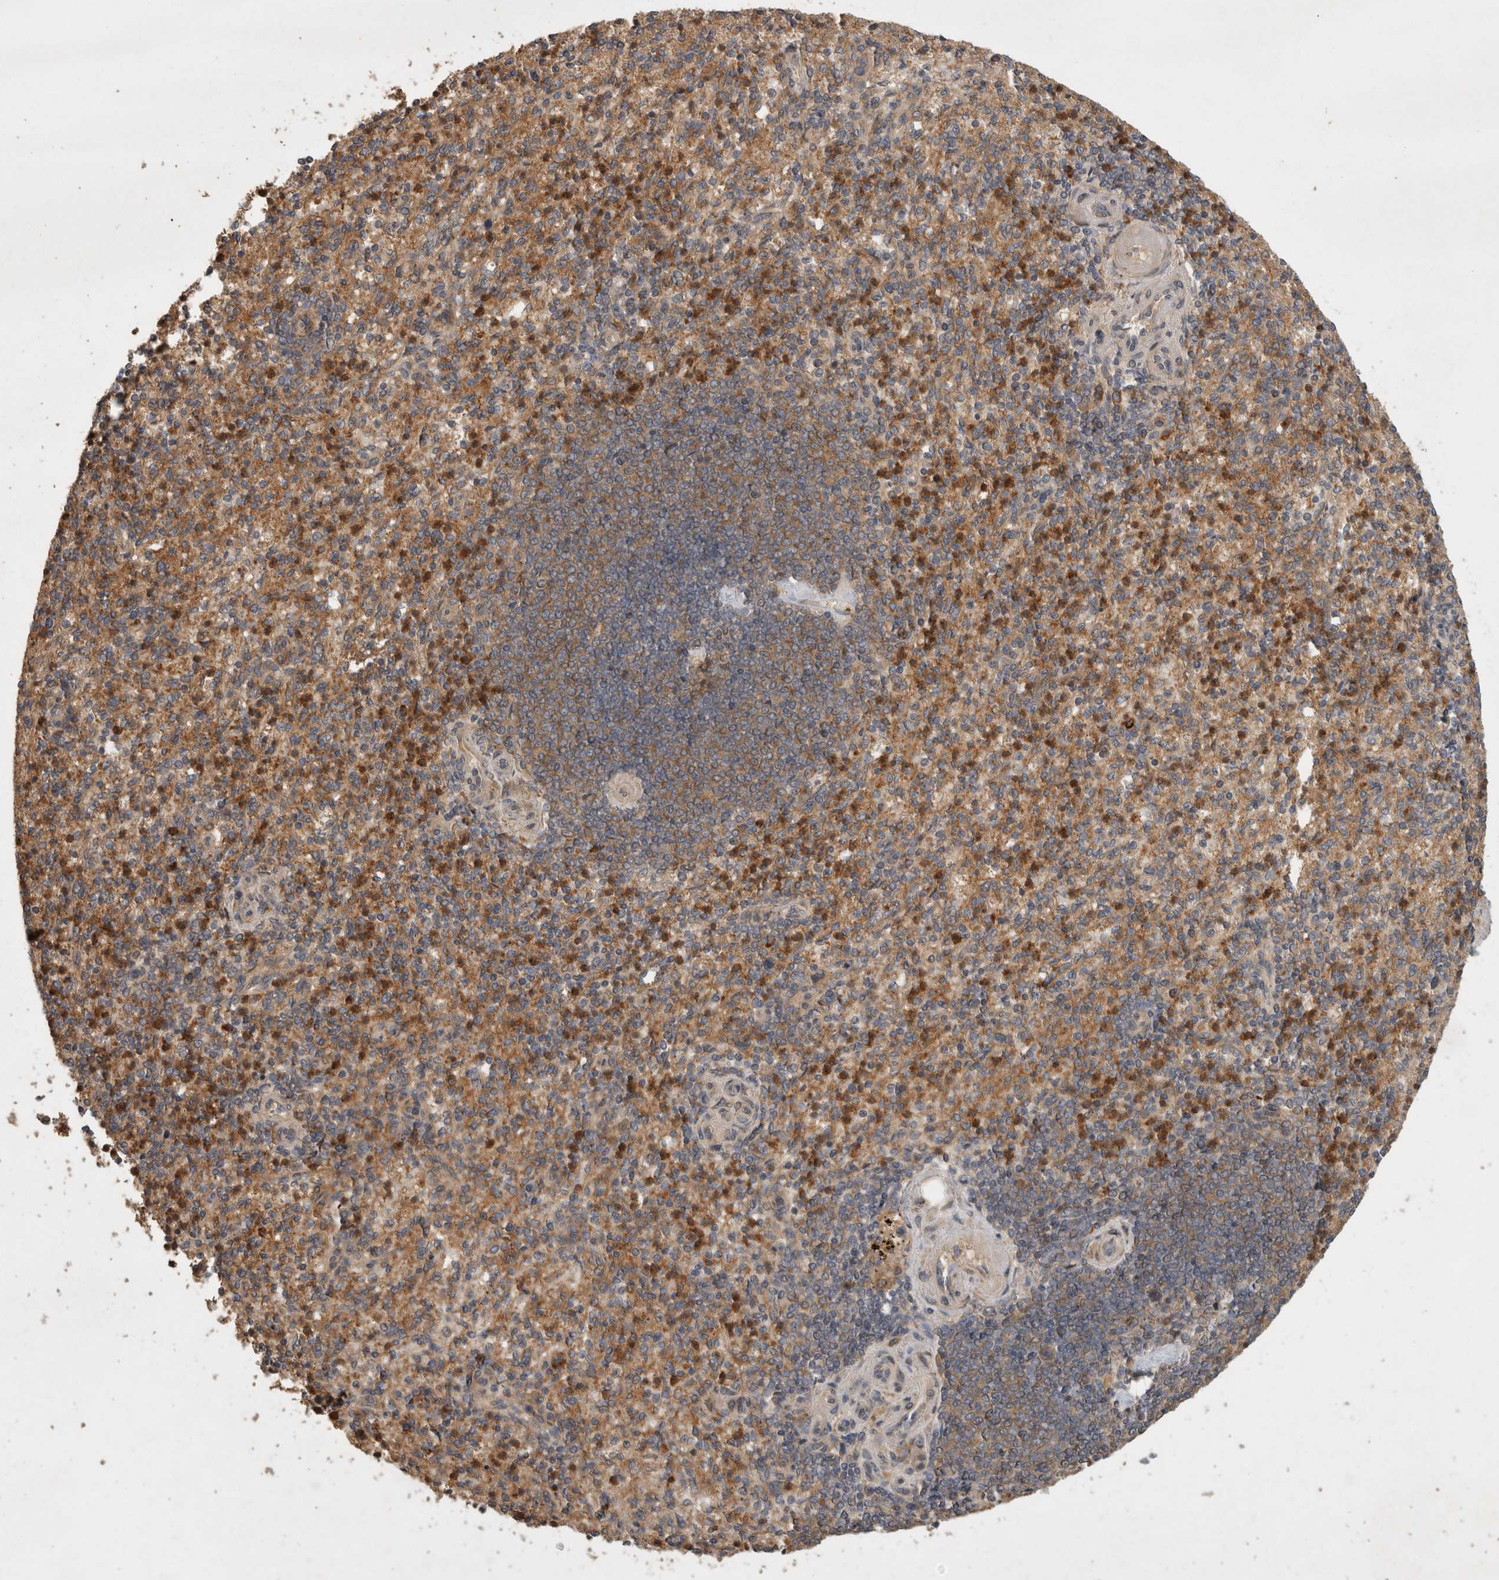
{"staining": {"intensity": "moderate", "quantity": ">75%", "location": "cytoplasmic/membranous"}, "tissue": "spleen", "cell_type": "Cells in red pulp", "image_type": "normal", "snomed": [{"axis": "morphology", "description": "Normal tissue, NOS"}, {"axis": "topography", "description": "Spleen"}], "caption": "Protein expression analysis of benign human spleen reveals moderate cytoplasmic/membranous staining in approximately >75% of cells in red pulp. Immunohistochemistry stains the protein in brown and the nuclei are stained blue.", "gene": "VEPH1", "patient": {"sex": "female", "age": 74}}